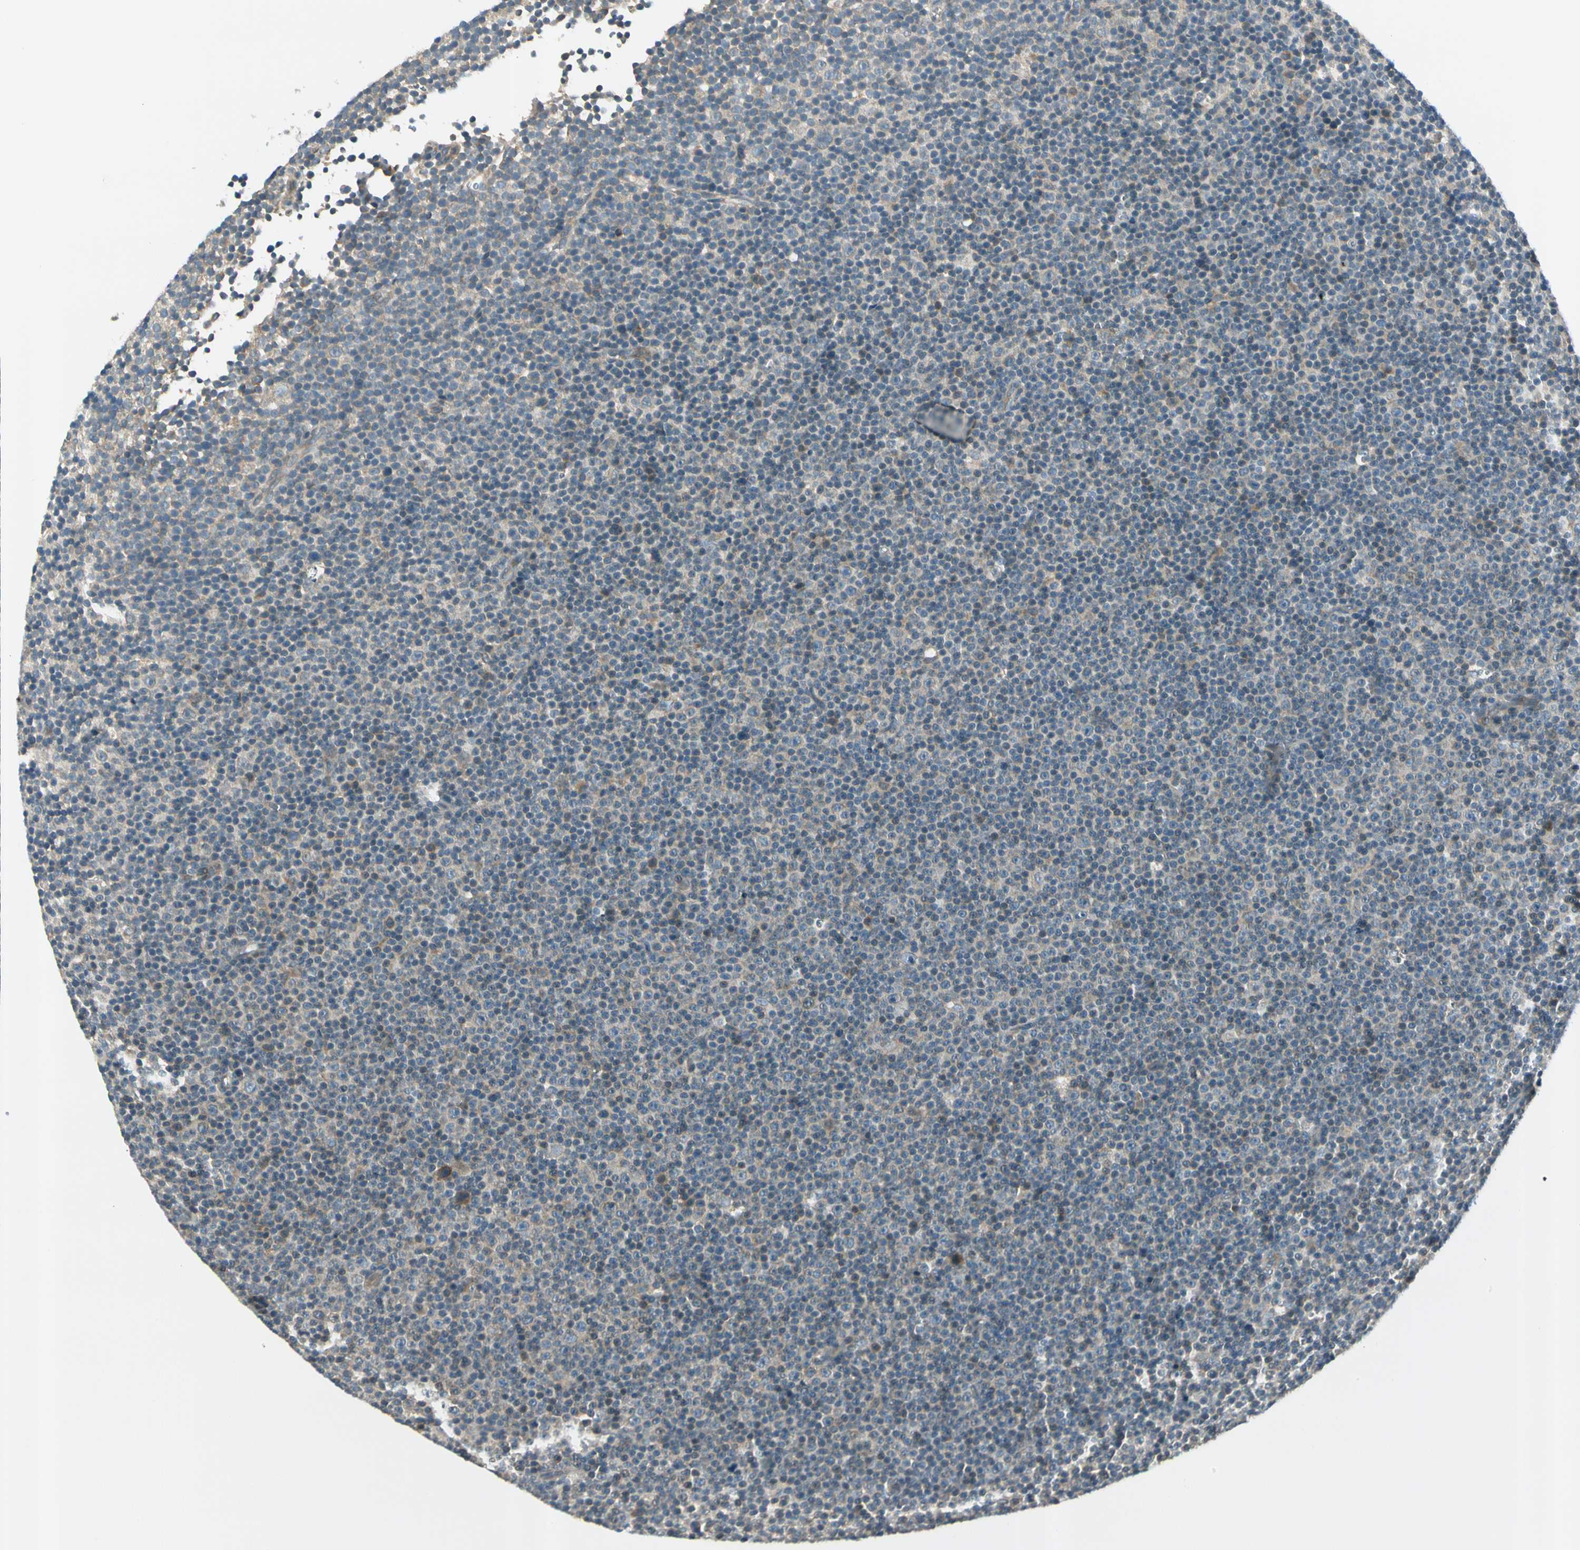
{"staining": {"intensity": "weak", "quantity": "25%-75%", "location": "cytoplasmic/membranous"}, "tissue": "lymphoma", "cell_type": "Tumor cells", "image_type": "cancer", "snomed": [{"axis": "morphology", "description": "Malignant lymphoma, non-Hodgkin's type, Low grade"}, {"axis": "topography", "description": "Lymph node"}], "caption": "Weak cytoplasmic/membranous positivity for a protein is identified in approximately 25%-75% of tumor cells of low-grade malignant lymphoma, non-Hodgkin's type using IHC.", "gene": "BNIP1", "patient": {"sex": "female", "age": 67}}